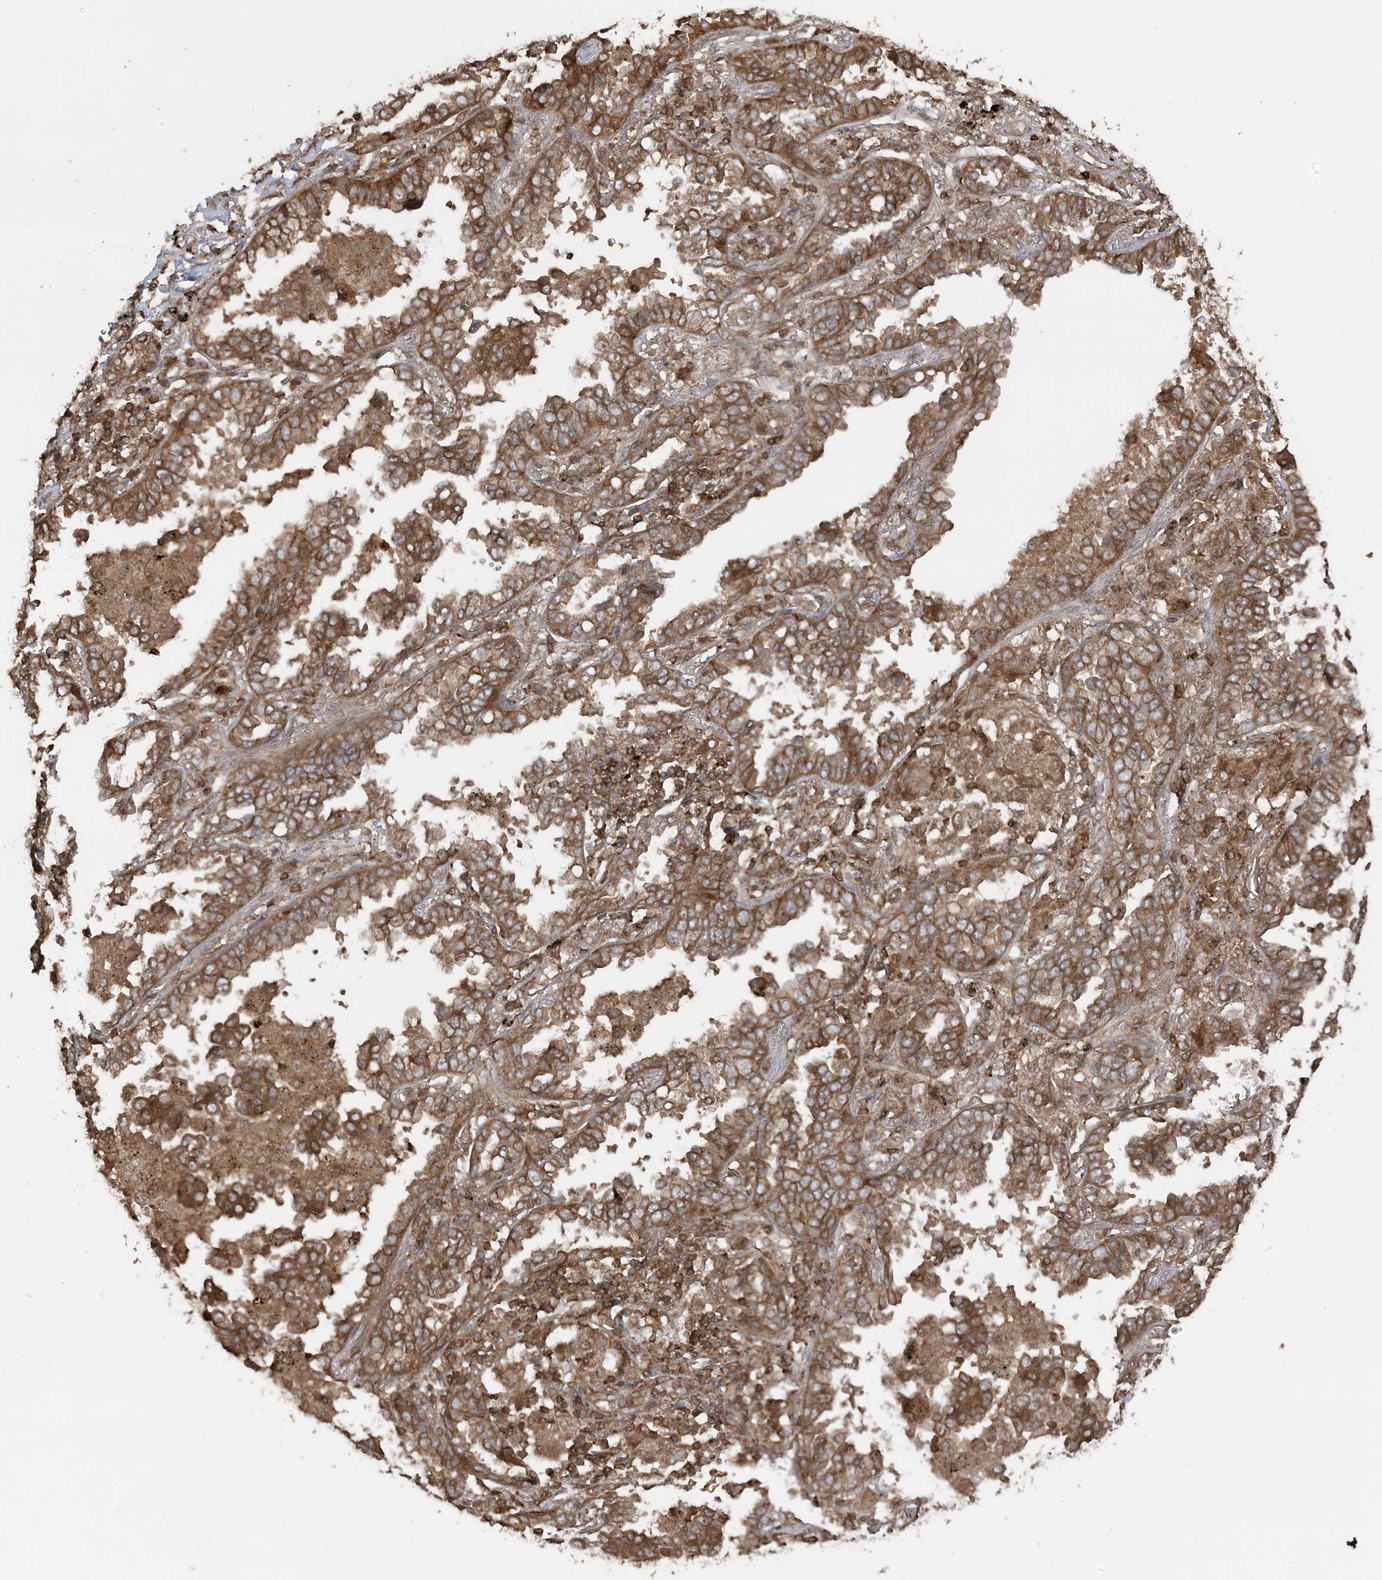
{"staining": {"intensity": "moderate", "quantity": ">75%", "location": "cytoplasmic/membranous"}, "tissue": "lung cancer", "cell_type": "Tumor cells", "image_type": "cancer", "snomed": [{"axis": "morphology", "description": "Normal tissue, NOS"}, {"axis": "morphology", "description": "Adenocarcinoma, NOS"}, {"axis": "topography", "description": "Lung"}], "caption": "A brown stain shows moderate cytoplasmic/membranous expression of a protein in human lung cancer tumor cells. The protein is stained brown, and the nuclei are stained in blue (DAB (3,3'-diaminobenzidine) IHC with brightfield microscopy, high magnification).", "gene": "ASAP1", "patient": {"sex": "male", "age": 59}}